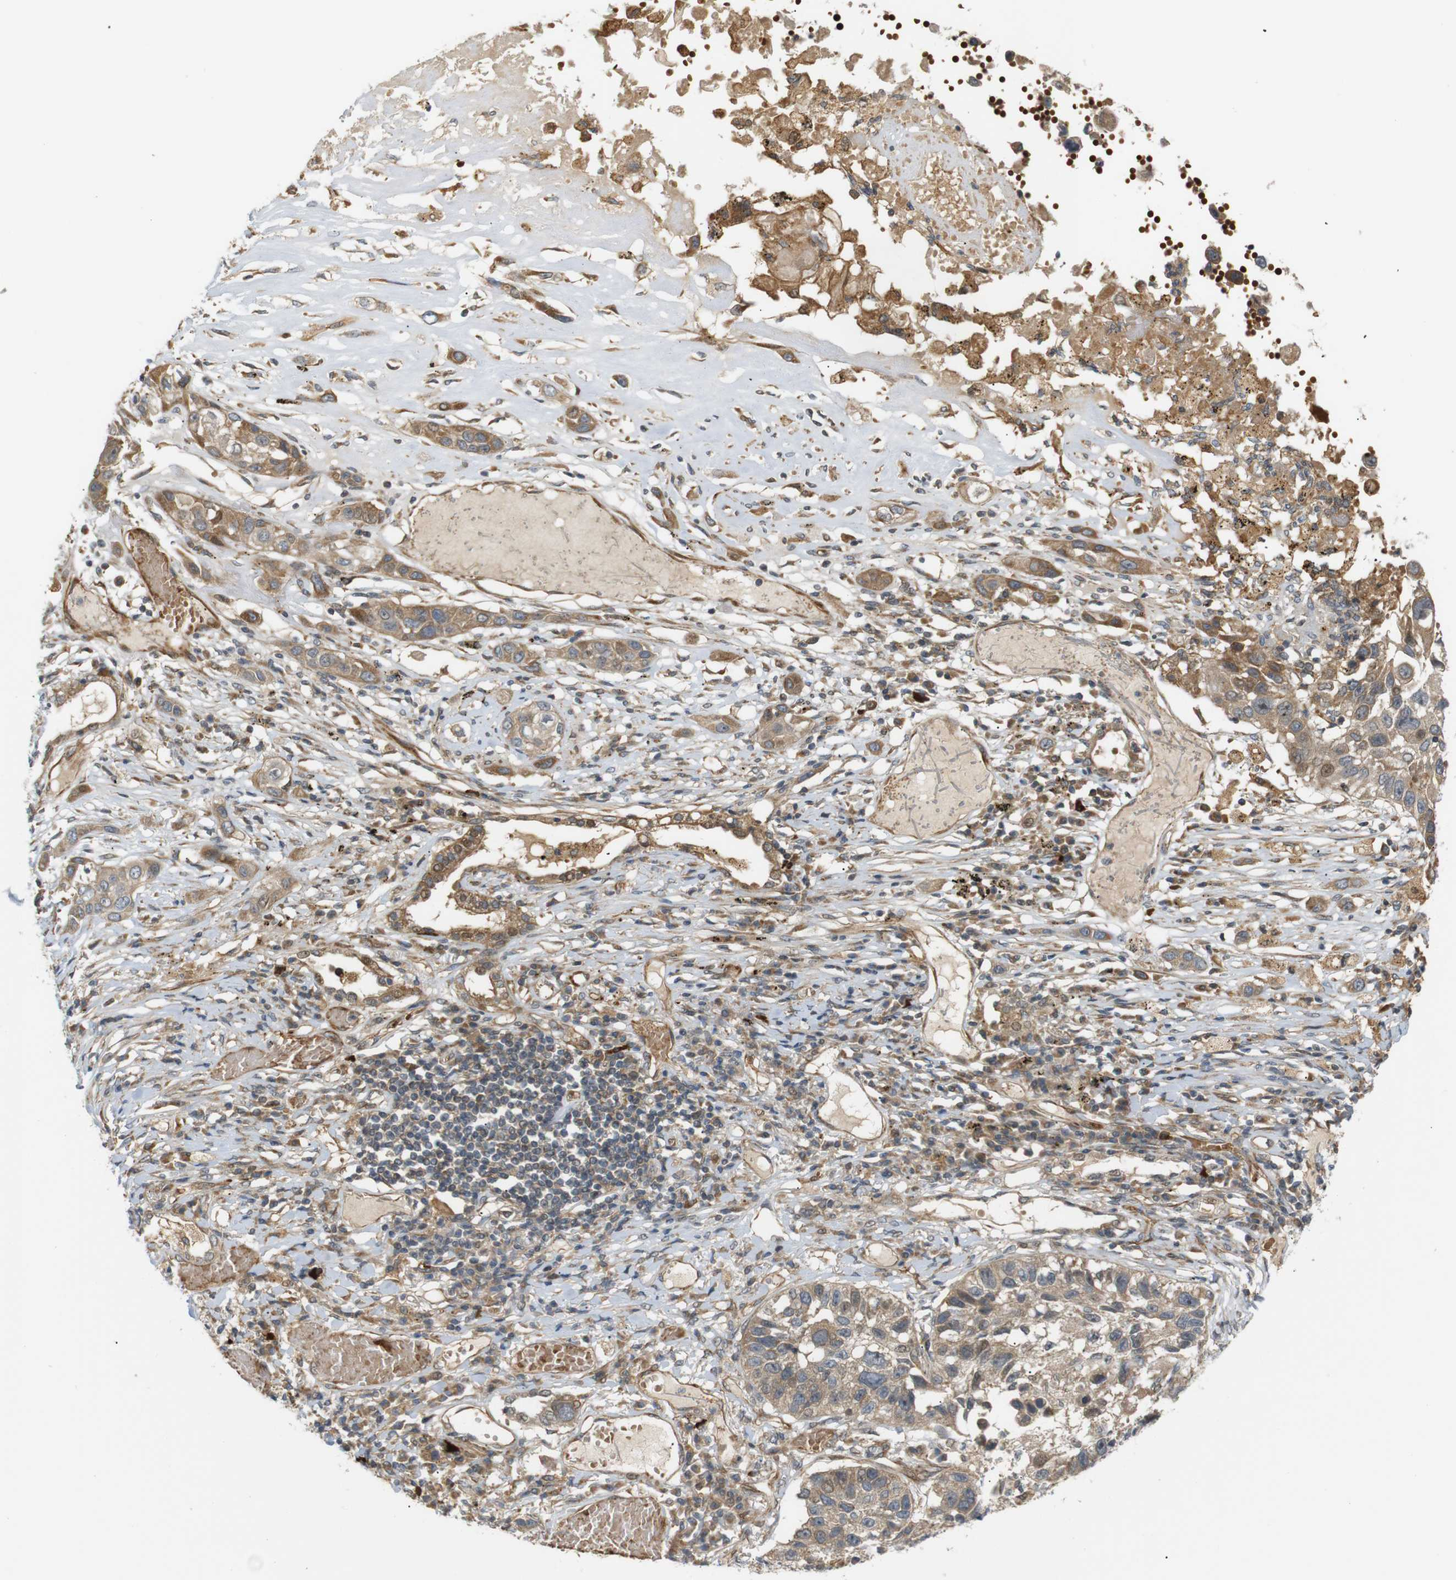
{"staining": {"intensity": "moderate", "quantity": ">75%", "location": "cytoplasmic/membranous"}, "tissue": "lung cancer", "cell_type": "Tumor cells", "image_type": "cancer", "snomed": [{"axis": "morphology", "description": "Squamous cell carcinoma, NOS"}, {"axis": "topography", "description": "Lung"}], "caption": "Lung cancer (squamous cell carcinoma) stained for a protein (brown) reveals moderate cytoplasmic/membranous positive expression in about >75% of tumor cells.", "gene": "RPTOR", "patient": {"sex": "male", "age": 71}}